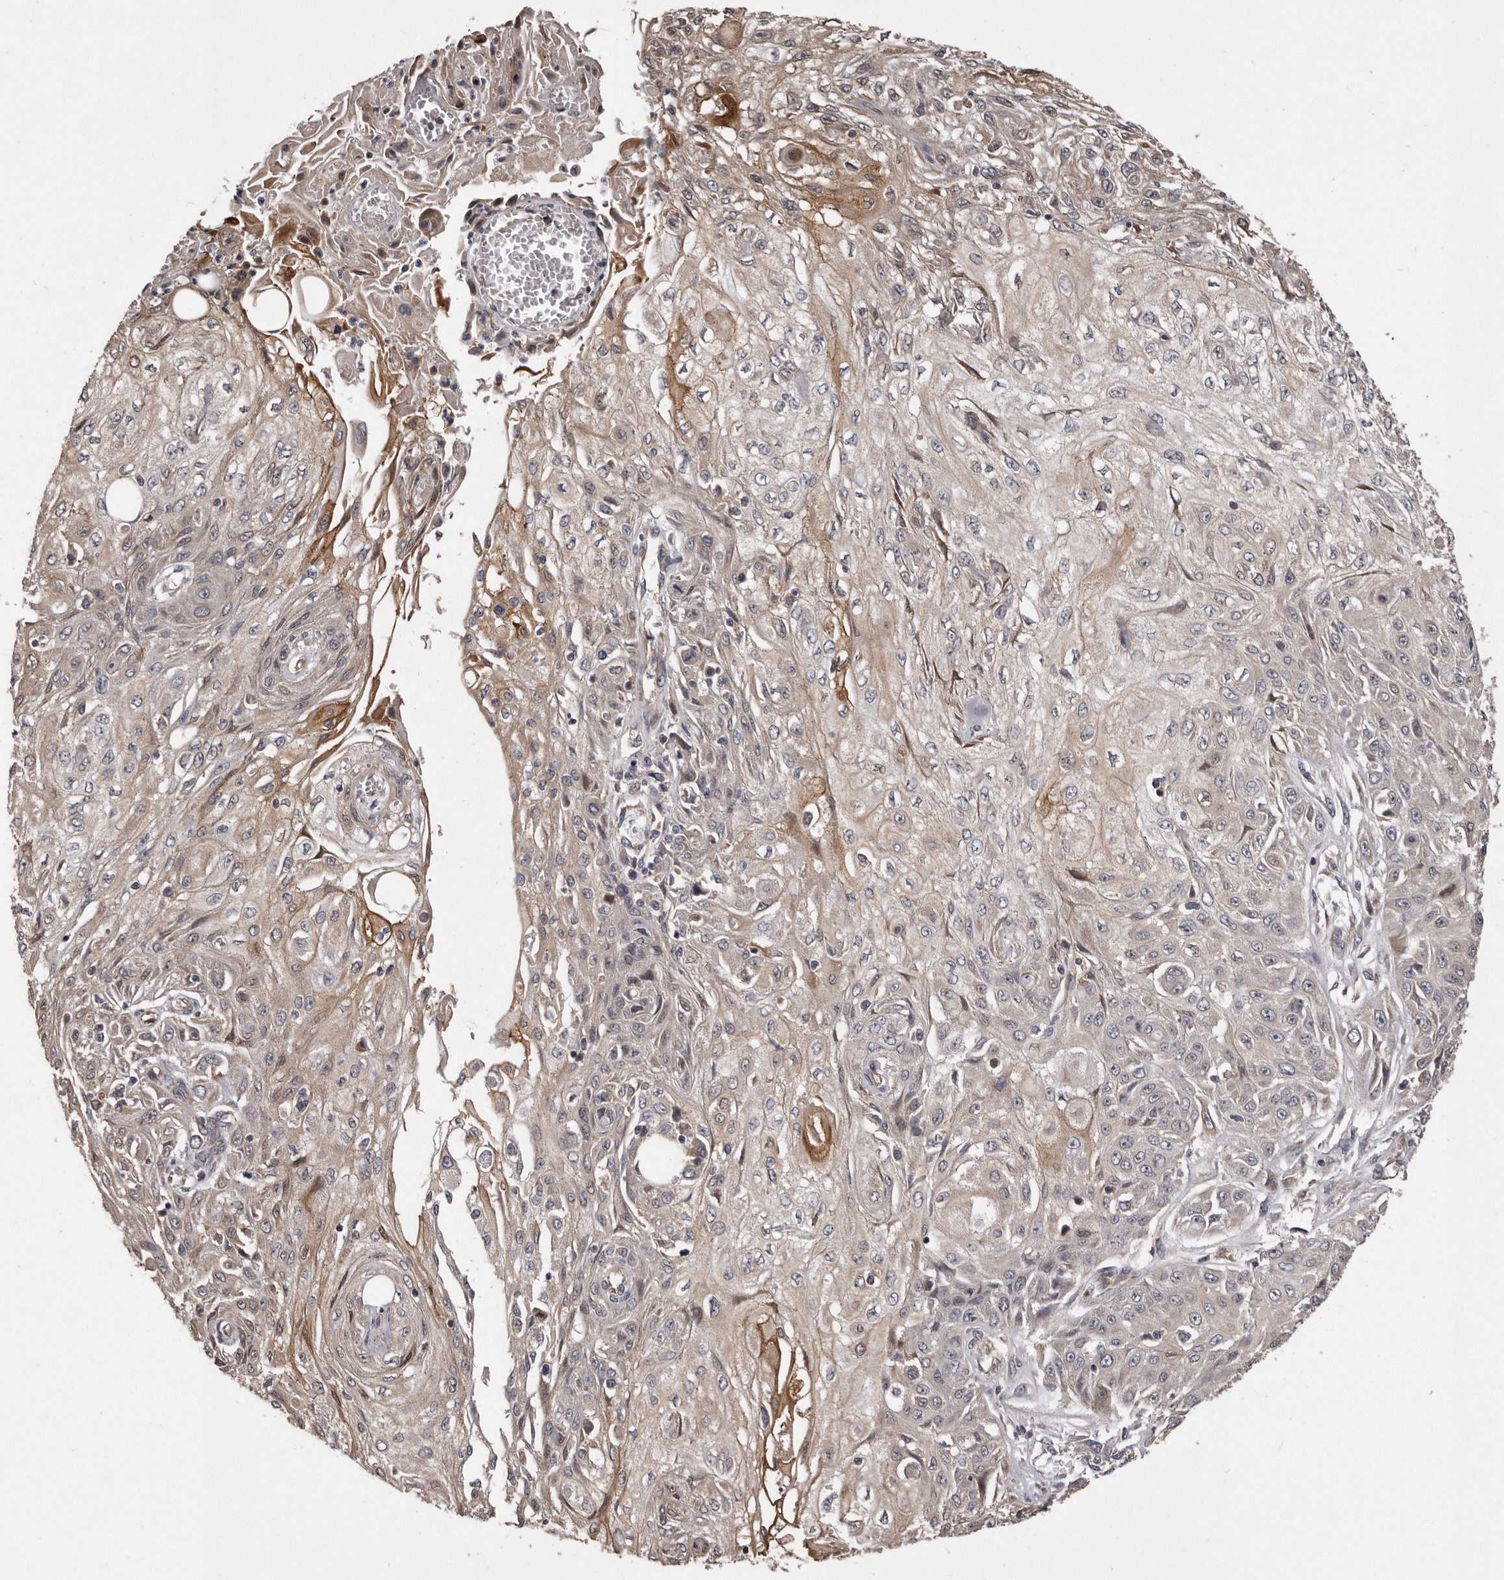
{"staining": {"intensity": "moderate", "quantity": "<25%", "location": "cytoplasmic/membranous"}, "tissue": "skin cancer", "cell_type": "Tumor cells", "image_type": "cancer", "snomed": [{"axis": "morphology", "description": "Squamous cell carcinoma, NOS"}, {"axis": "morphology", "description": "Squamous cell carcinoma, metastatic, NOS"}, {"axis": "topography", "description": "Skin"}, {"axis": "topography", "description": "Lymph node"}], "caption": "Human metastatic squamous cell carcinoma (skin) stained with a protein marker exhibits moderate staining in tumor cells.", "gene": "ARMCX1", "patient": {"sex": "male", "age": 75}}